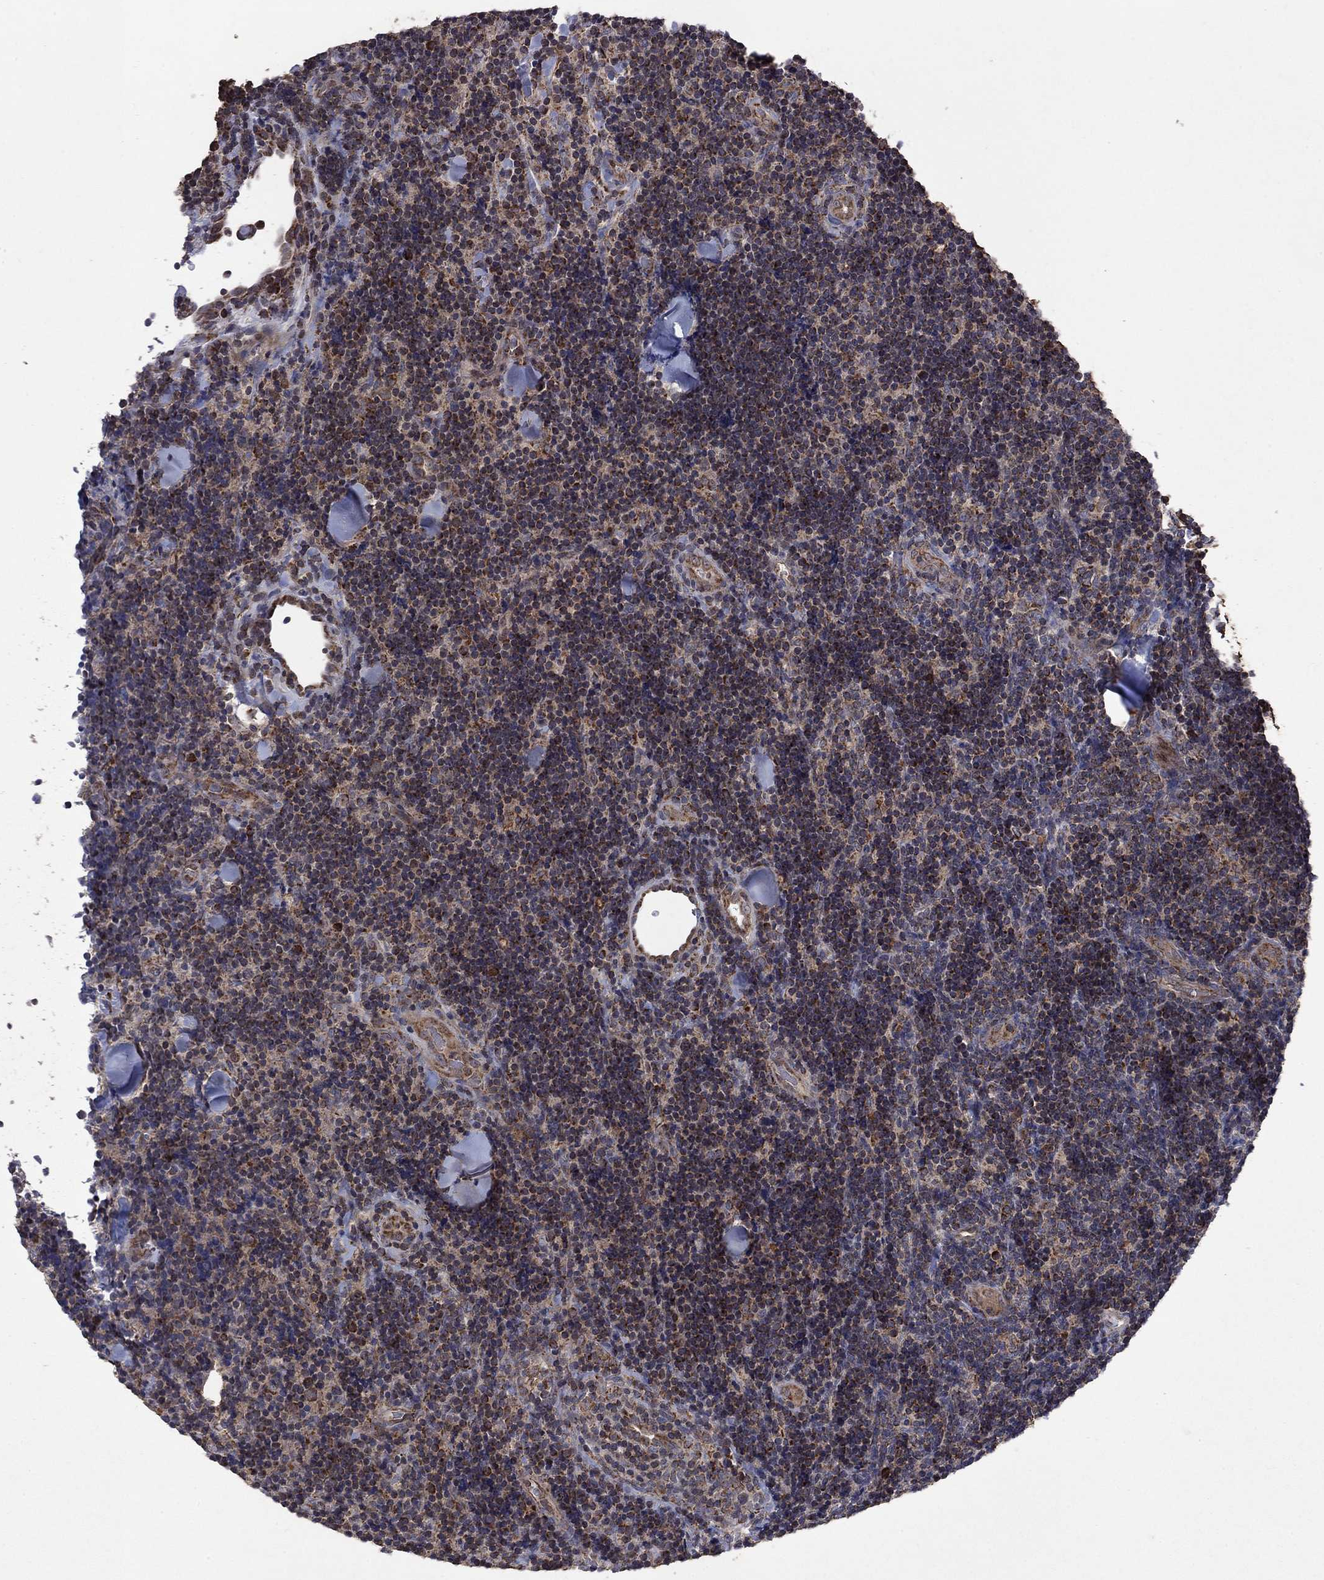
{"staining": {"intensity": "weak", "quantity": ">75%", "location": "cytoplasmic/membranous"}, "tissue": "lymphoma", "cell_type": "Tumor cells", "image_type": "cancer", "snomed": [{"axis": "morphology", "description": "Malignant lymphoma, non-Hodgkin's type, Low grade"}, {"axis": "topography", "description": "Lymph node"}], "caption": "Brown immunohistochemical staining in human low-grade malignant lymphoma, non-Hodgkin's type displays weak cytoplasmic/membranous expression in about >75% of tumor cells.", "gene": "DPH1", "patient": {"sex": "female", "age": 56}}